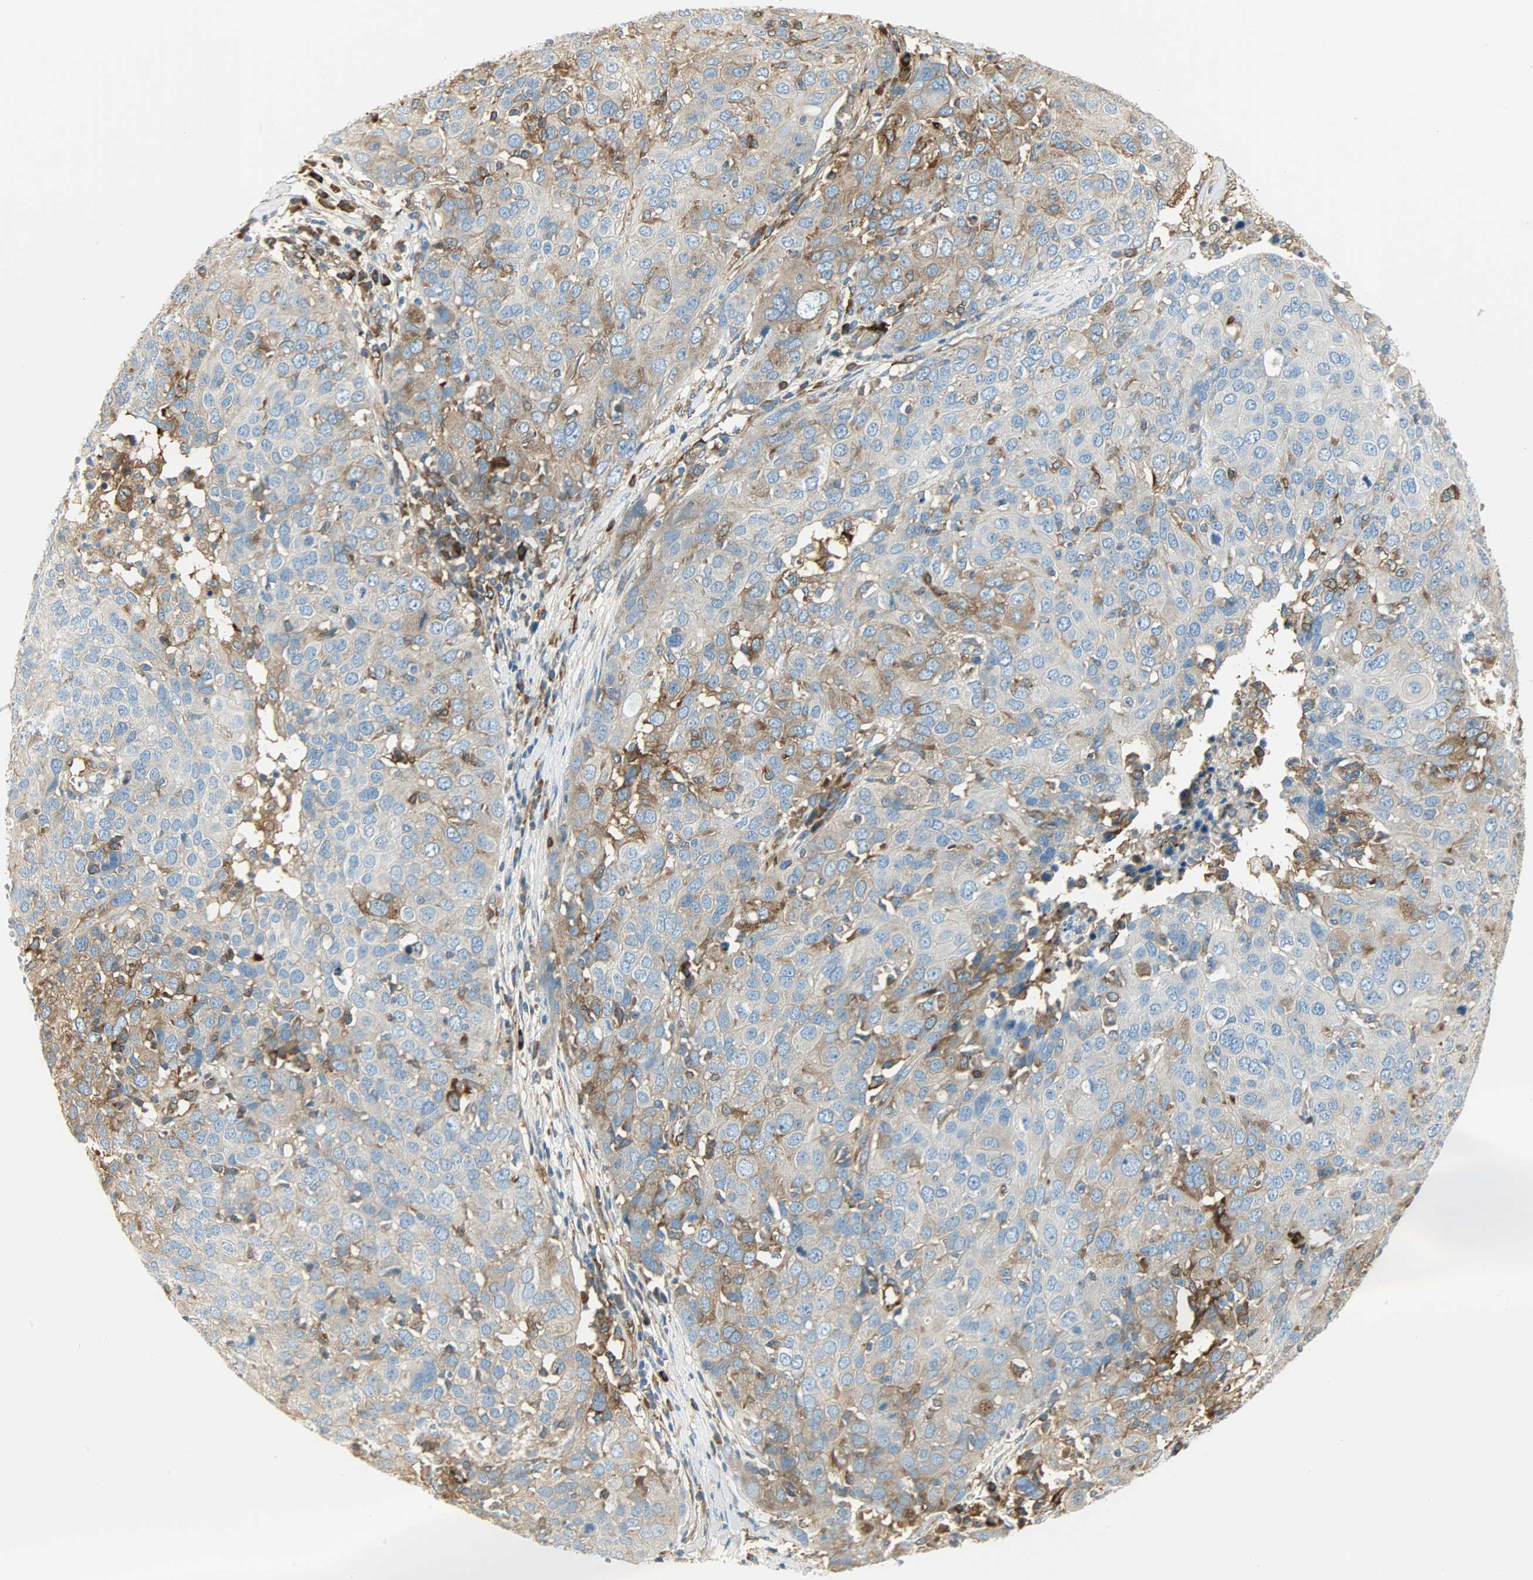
{"staining": {"intensity": "strong", "quantity": "25%-75%", "location": "cytoplasmic/membranous"}, "tissue": "ovarian cancer", "cell_type": "Tumor cells", "image_type": "cancer", "snomed": [{"axis": "morphology", "description": "Carcinoma, endometroid"}, {"axis": "topography", "description": "Ovary"}], "caption": "Immunohistochemical staining of endometroid carcinoma (ovarian) exhibits high levels of strong cytoplasmic/membranous staining in about 25%-75% of tumor cells. The protein is stained brown, and the nuclei are stained in blue (DAB (3,3'-diaminobenzidine) IHC with brightfield microscopy, high magnification).", "gene": "WARS1", "patient": {"sex": "female", "age": 50}}